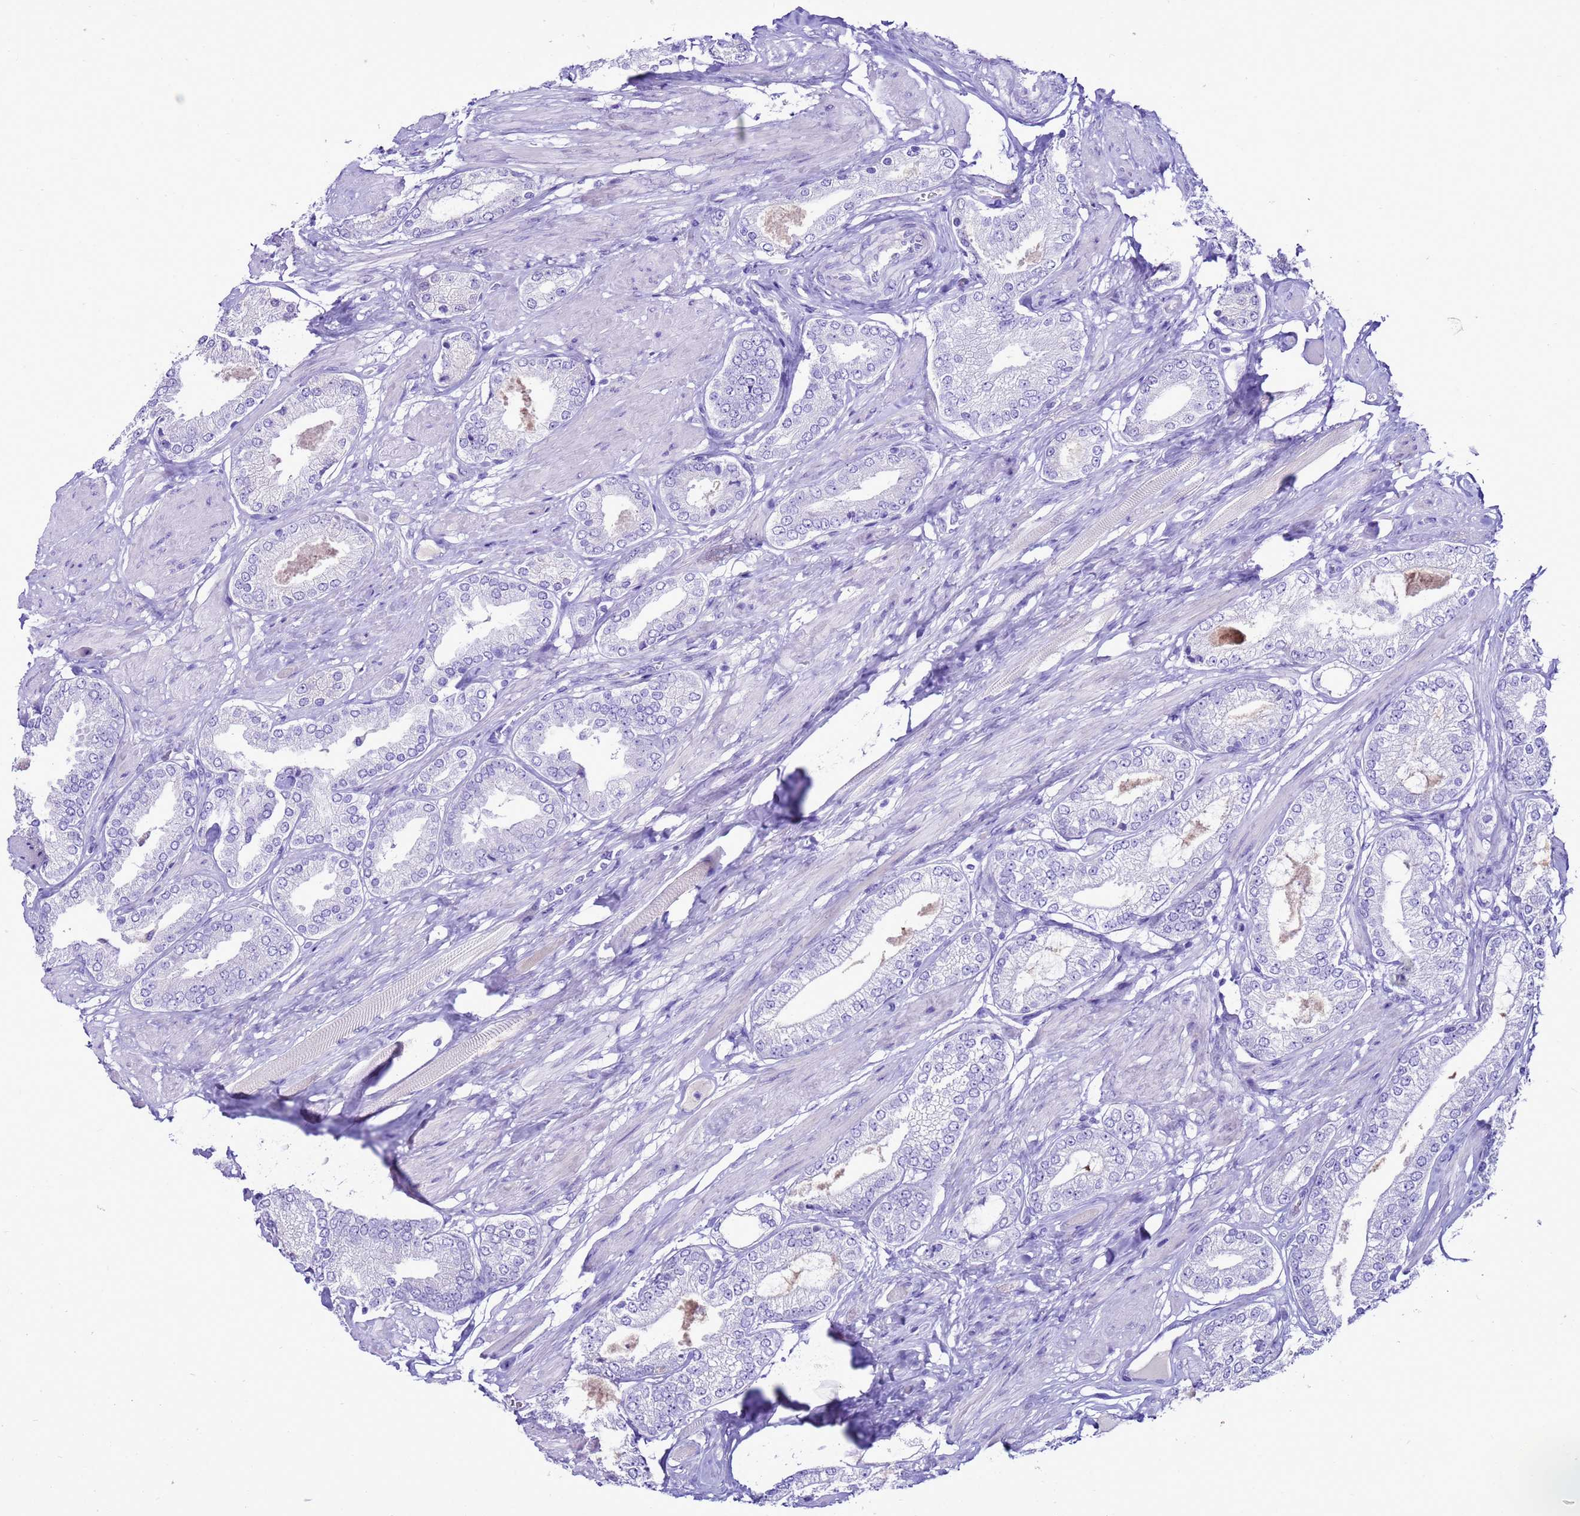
{"staining": {"intensity": "negative", "quantity": "none", "location": "none"}, "tissue": "prostate cancer", "cell_type": "Tumor cells", "image_type": "cancer", "snomed": [{"axis": "morphology", "description": "Adenocarcinoma, High grade"}, {"axis": "topography", "description": "Prostate and seminal vesicle, NOS"}], "caption": "There is no significant staining in tumor cells of prostate high-grade adenocarcinoma.", "gene": "BEST2", "patient": {"sex": "male", "age": 64}}